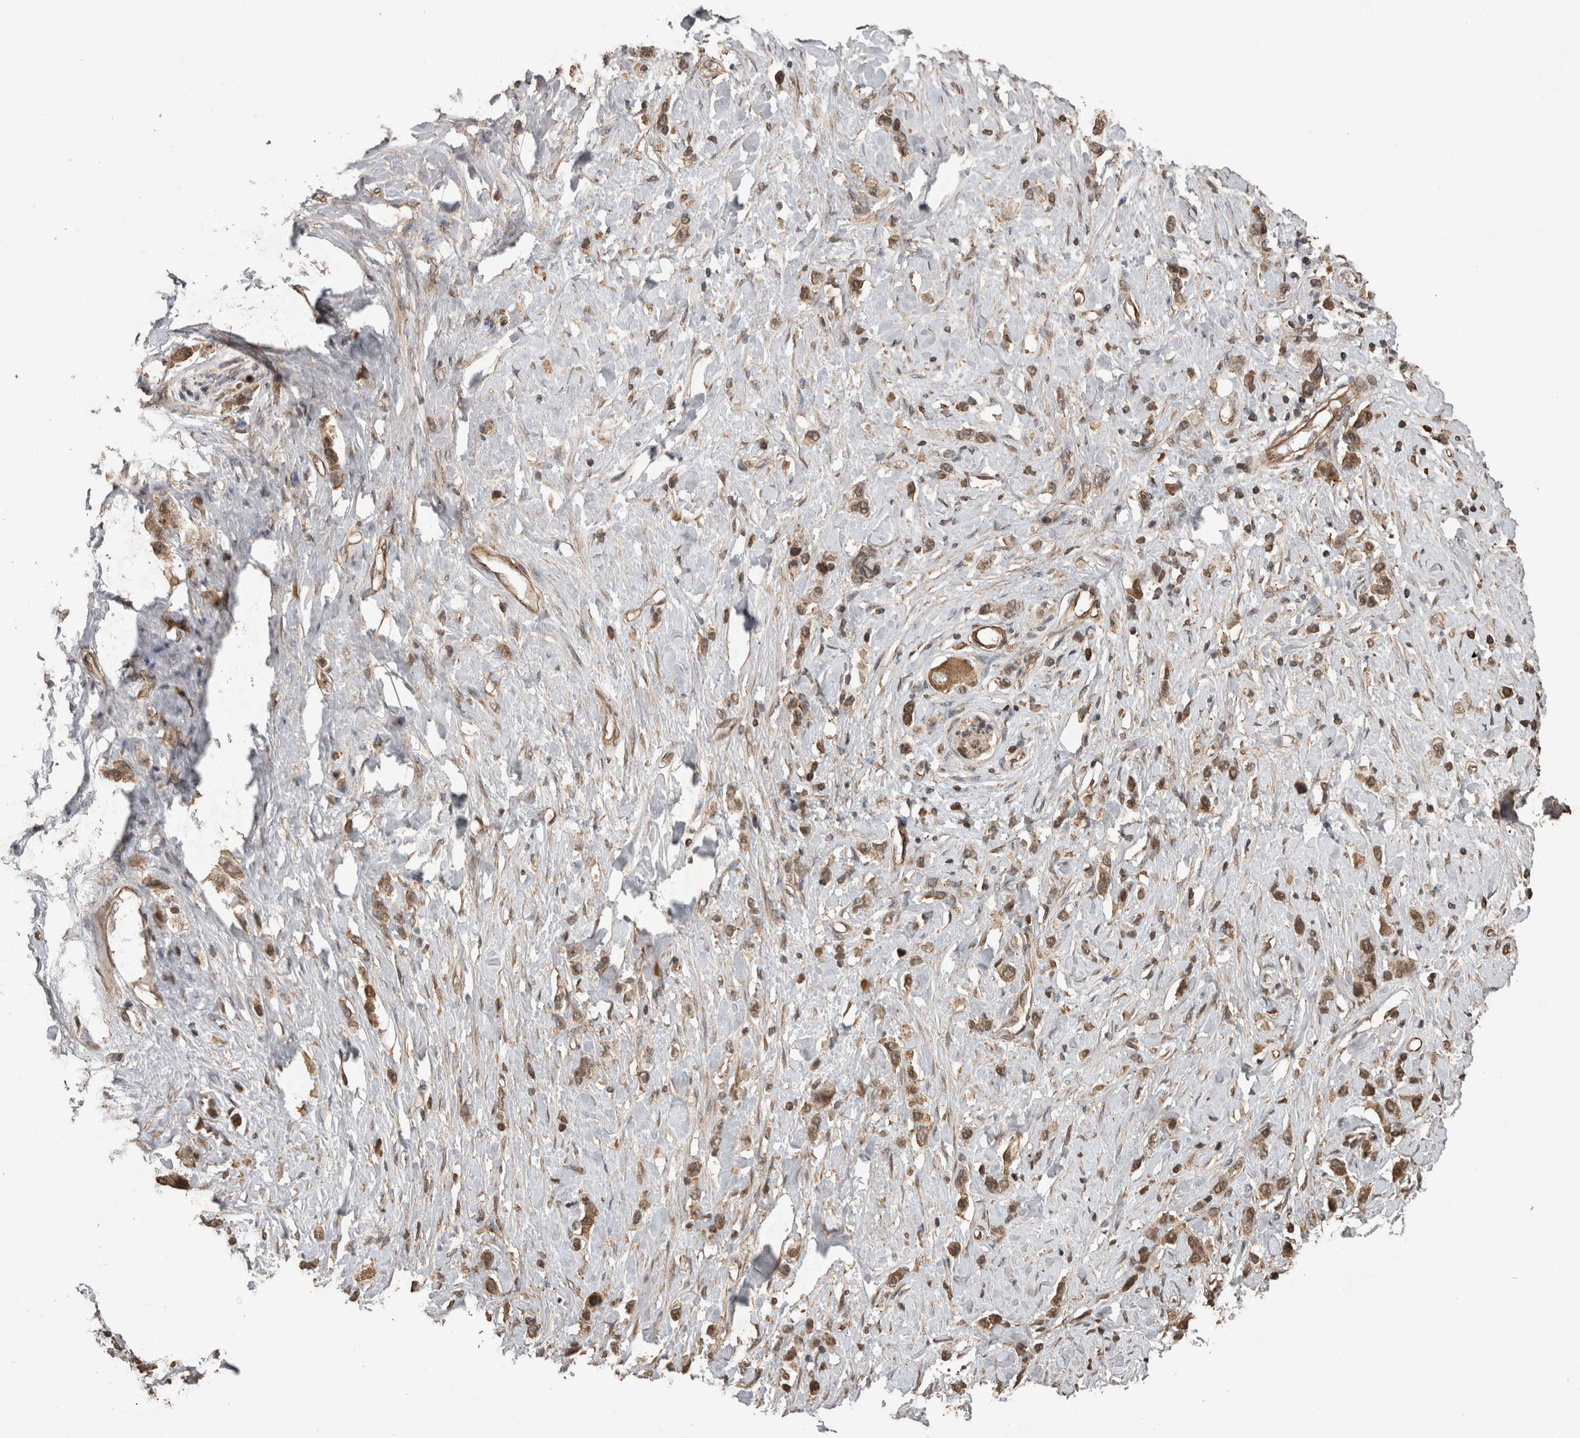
{"staining": {"intensity": "moderate", "quantity": ">75%", "location": "cytoplasmic/membranous"}, "tissue": "stomach cancer", "cell_type": "Tumor cells", "image_type": "cancer", "snomed": [{"axis": "morphology", "description": "Adenocarcinoma, NOS"}, {"axis": "topography", "description": "Stomach"}], "caption": "Stomach cancer was stained to show a protein in brown. There is medium levels of moderate cytoplasmic/membranous positivity in about >75% of tumor cells. Nuclei are stained in blue.", "gene": "PINK1", "patient": {"sex": "female", "age": 65}}